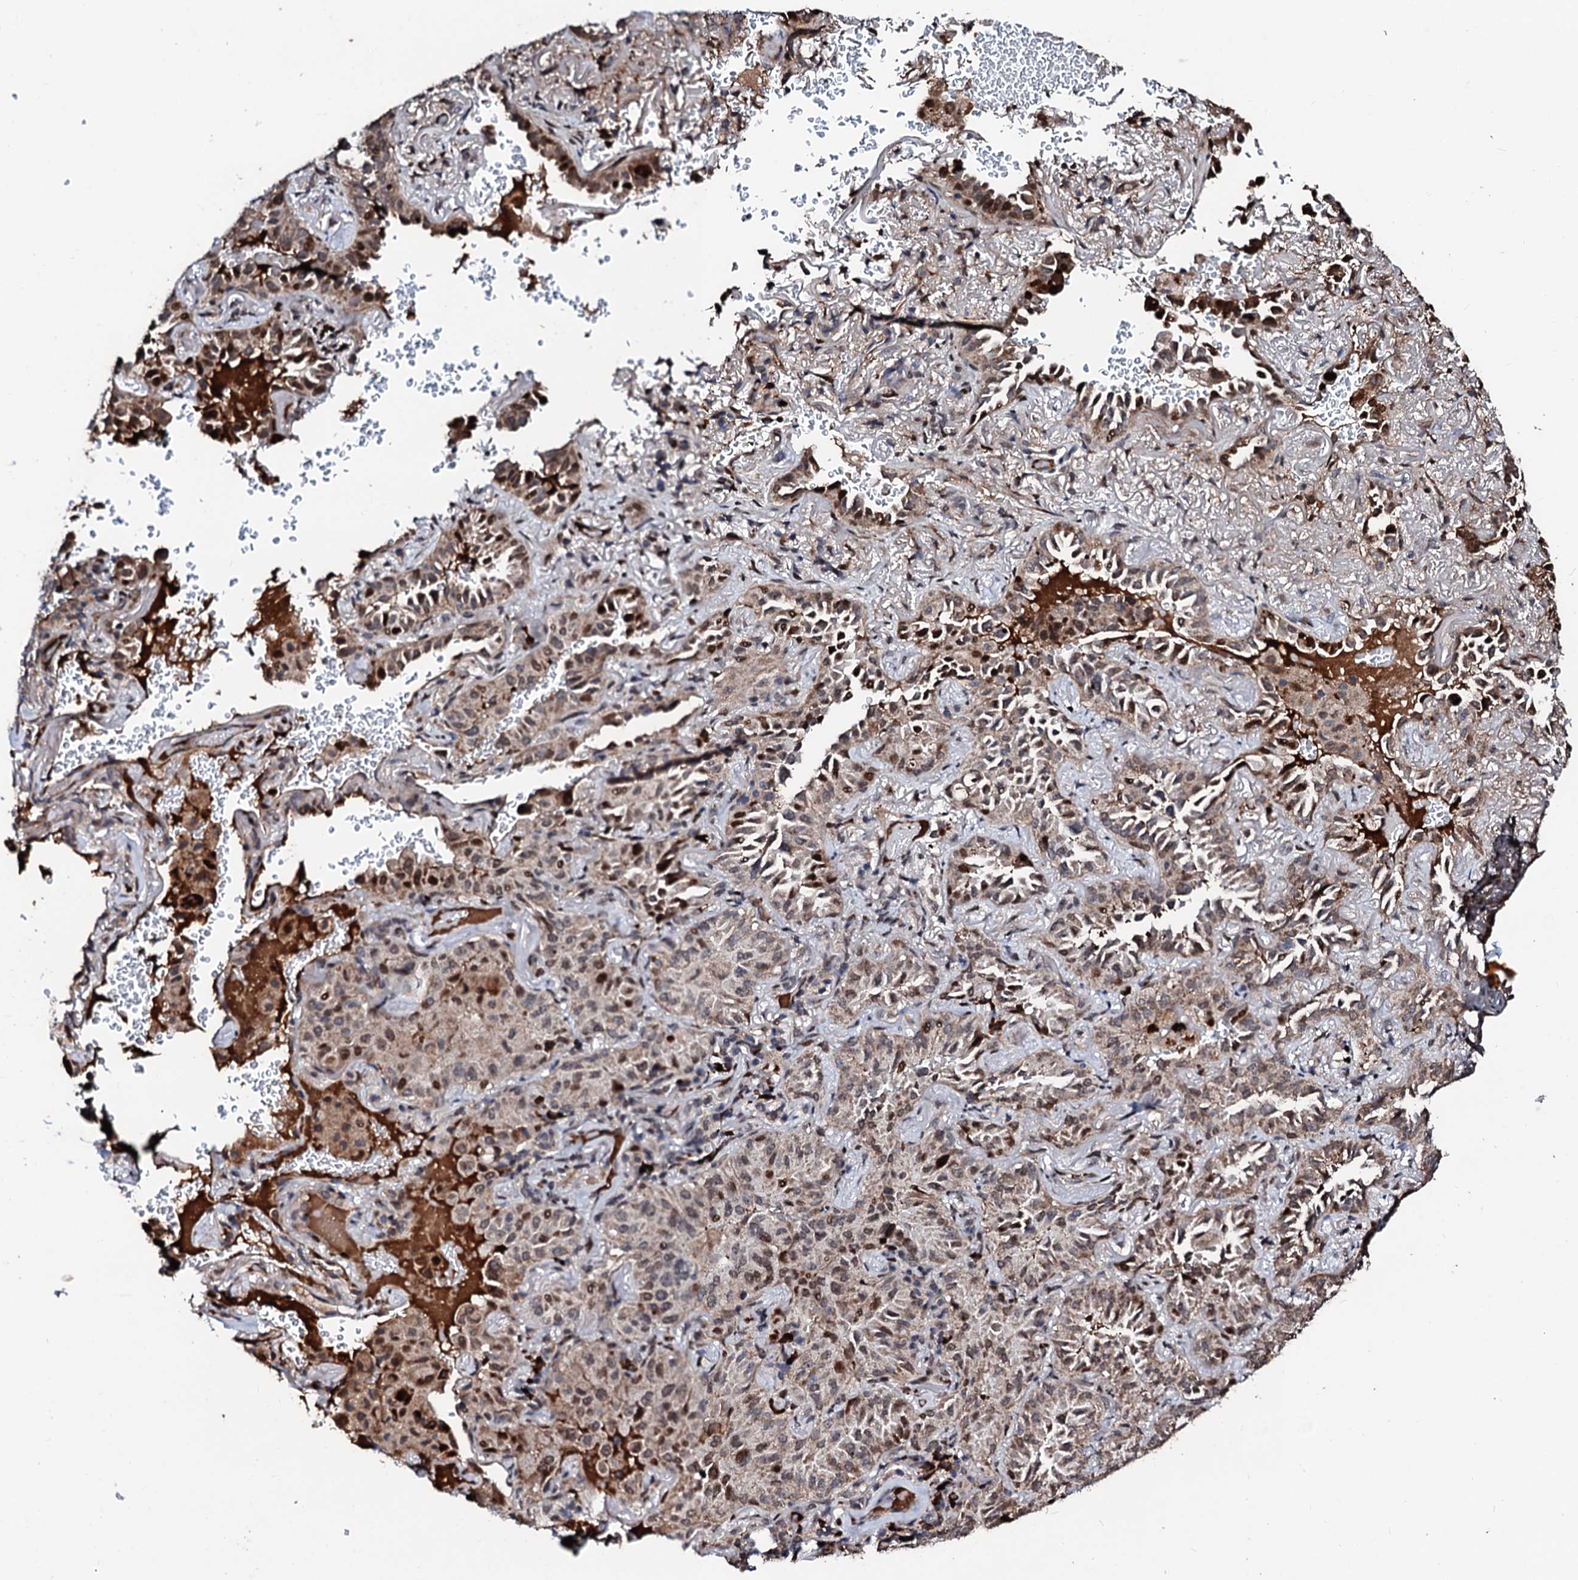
{"staining": {"intensity": "moderate", "quantity": "25%-75%", "location": "cytoplasmic/membranous,nuclear"}, "tissue": "lung cancer", "cell_type": "Tumor cells", "image_type": "cancer", "snomed": [{"axis": "morphology", "description": "Adenocarcinoma, NOS"}, {"axis": "topography", "description": "Lung"}], "caption": "A high-resolution histopathology image shows IHC staining of lung cancer, which reveals moderate cytoplasmic/membranous and nuclear expression in about 25%-75% of tumor cells.", "gene": "KIF18A", "patient": {"sex": "female", "age": 69}}